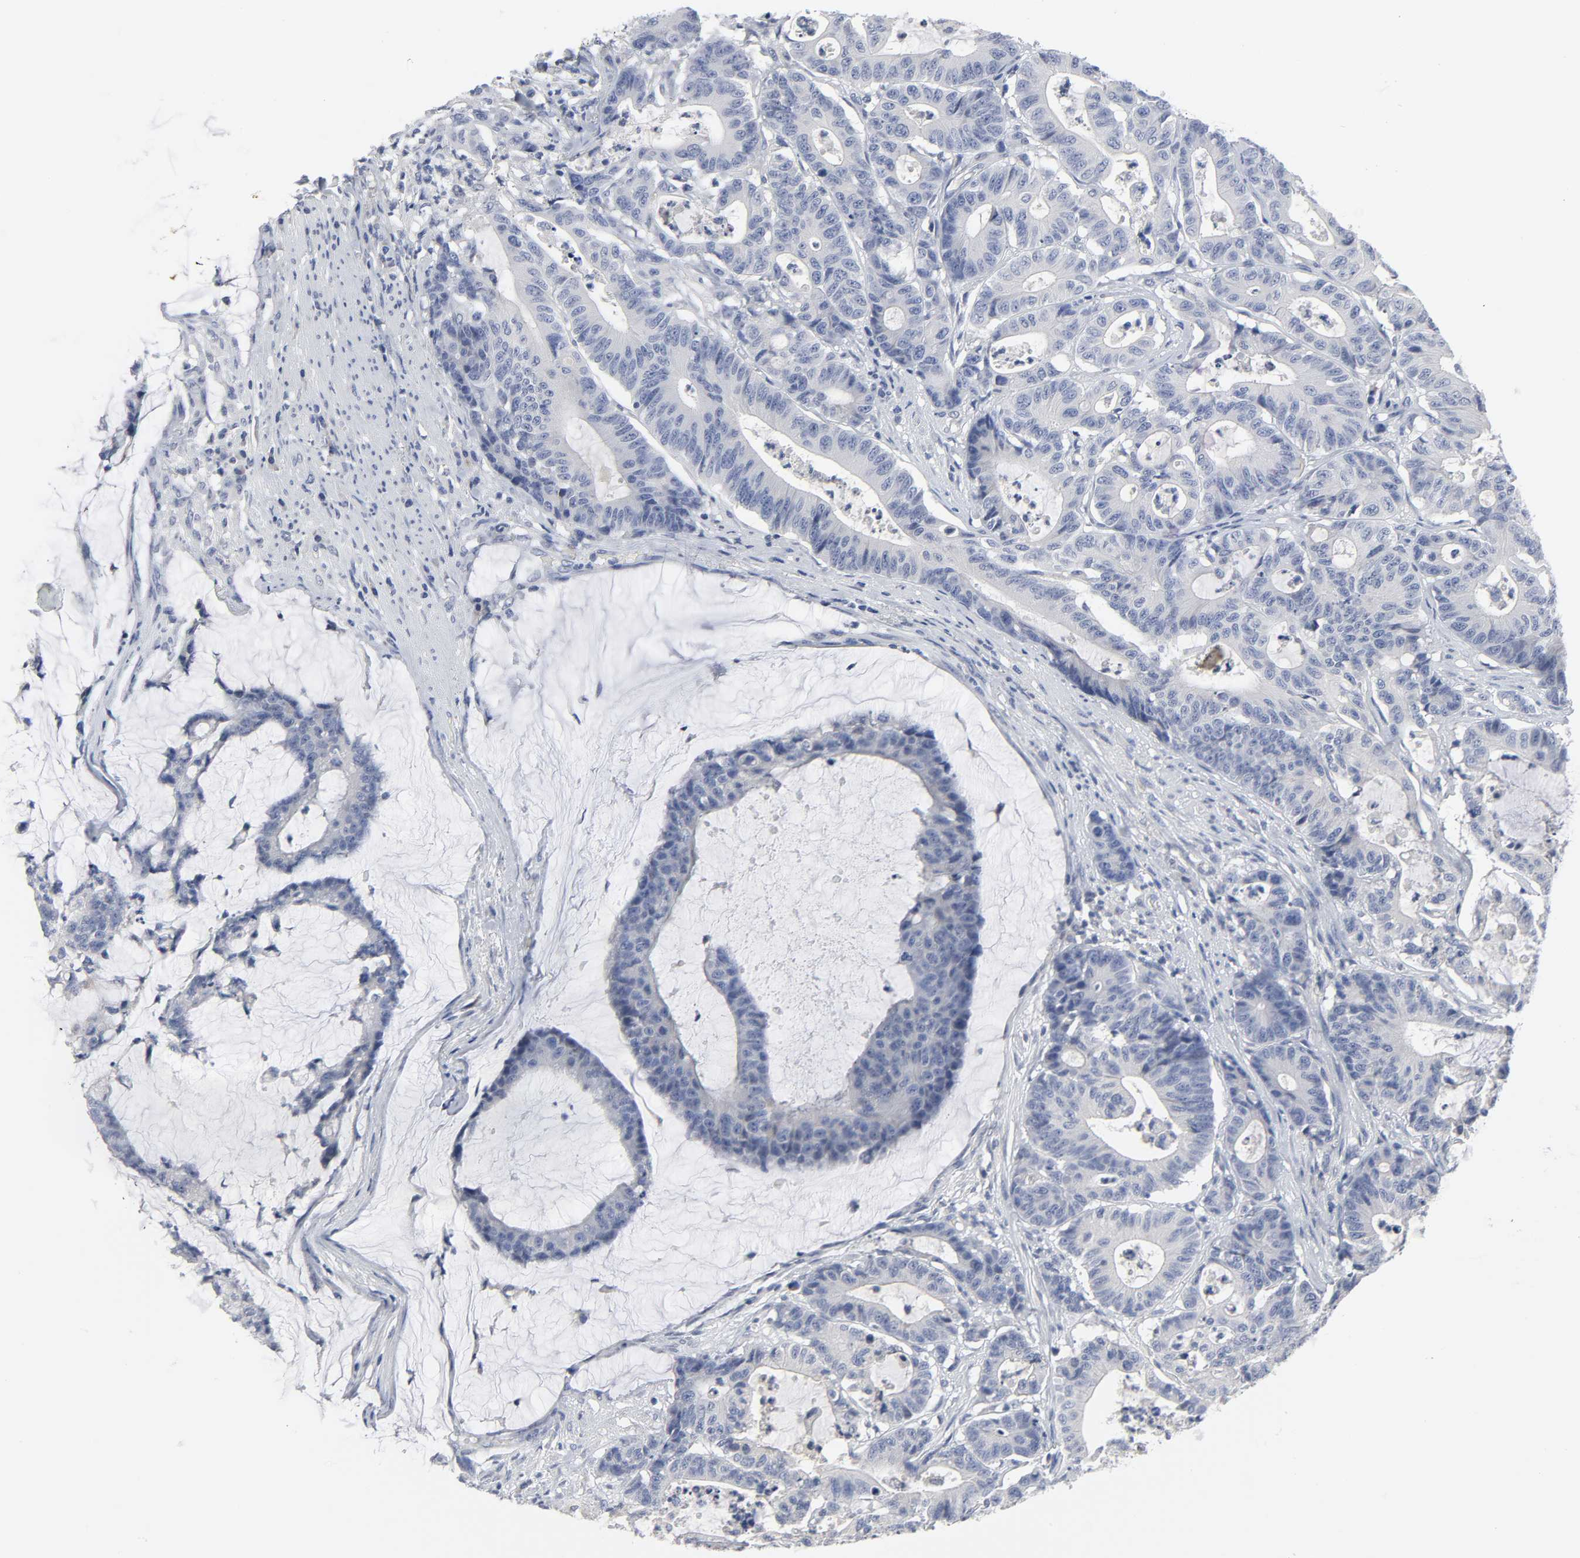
{"staining": {"intensity": "negative", "quantity": "none", "location": "none"}, "tissue": "colorectal cancer", "cell_type": "Tumor cells", "image_type": "cancer", "snomed": [{"axis": "morphology", "description": "Adenocarcinoma, NOS"}, {"axis": "topography", "description": "Colon"}], "caption": "High magnification brightfield microscopy of colorectal cancer (adenocarcinoma) stained with DAB (brown) and counterstained with hematoxylin (blue): tumor cells show no significant positivity.", "gene": "SALL2", "patient": {"sex": "female", "age": 84}}